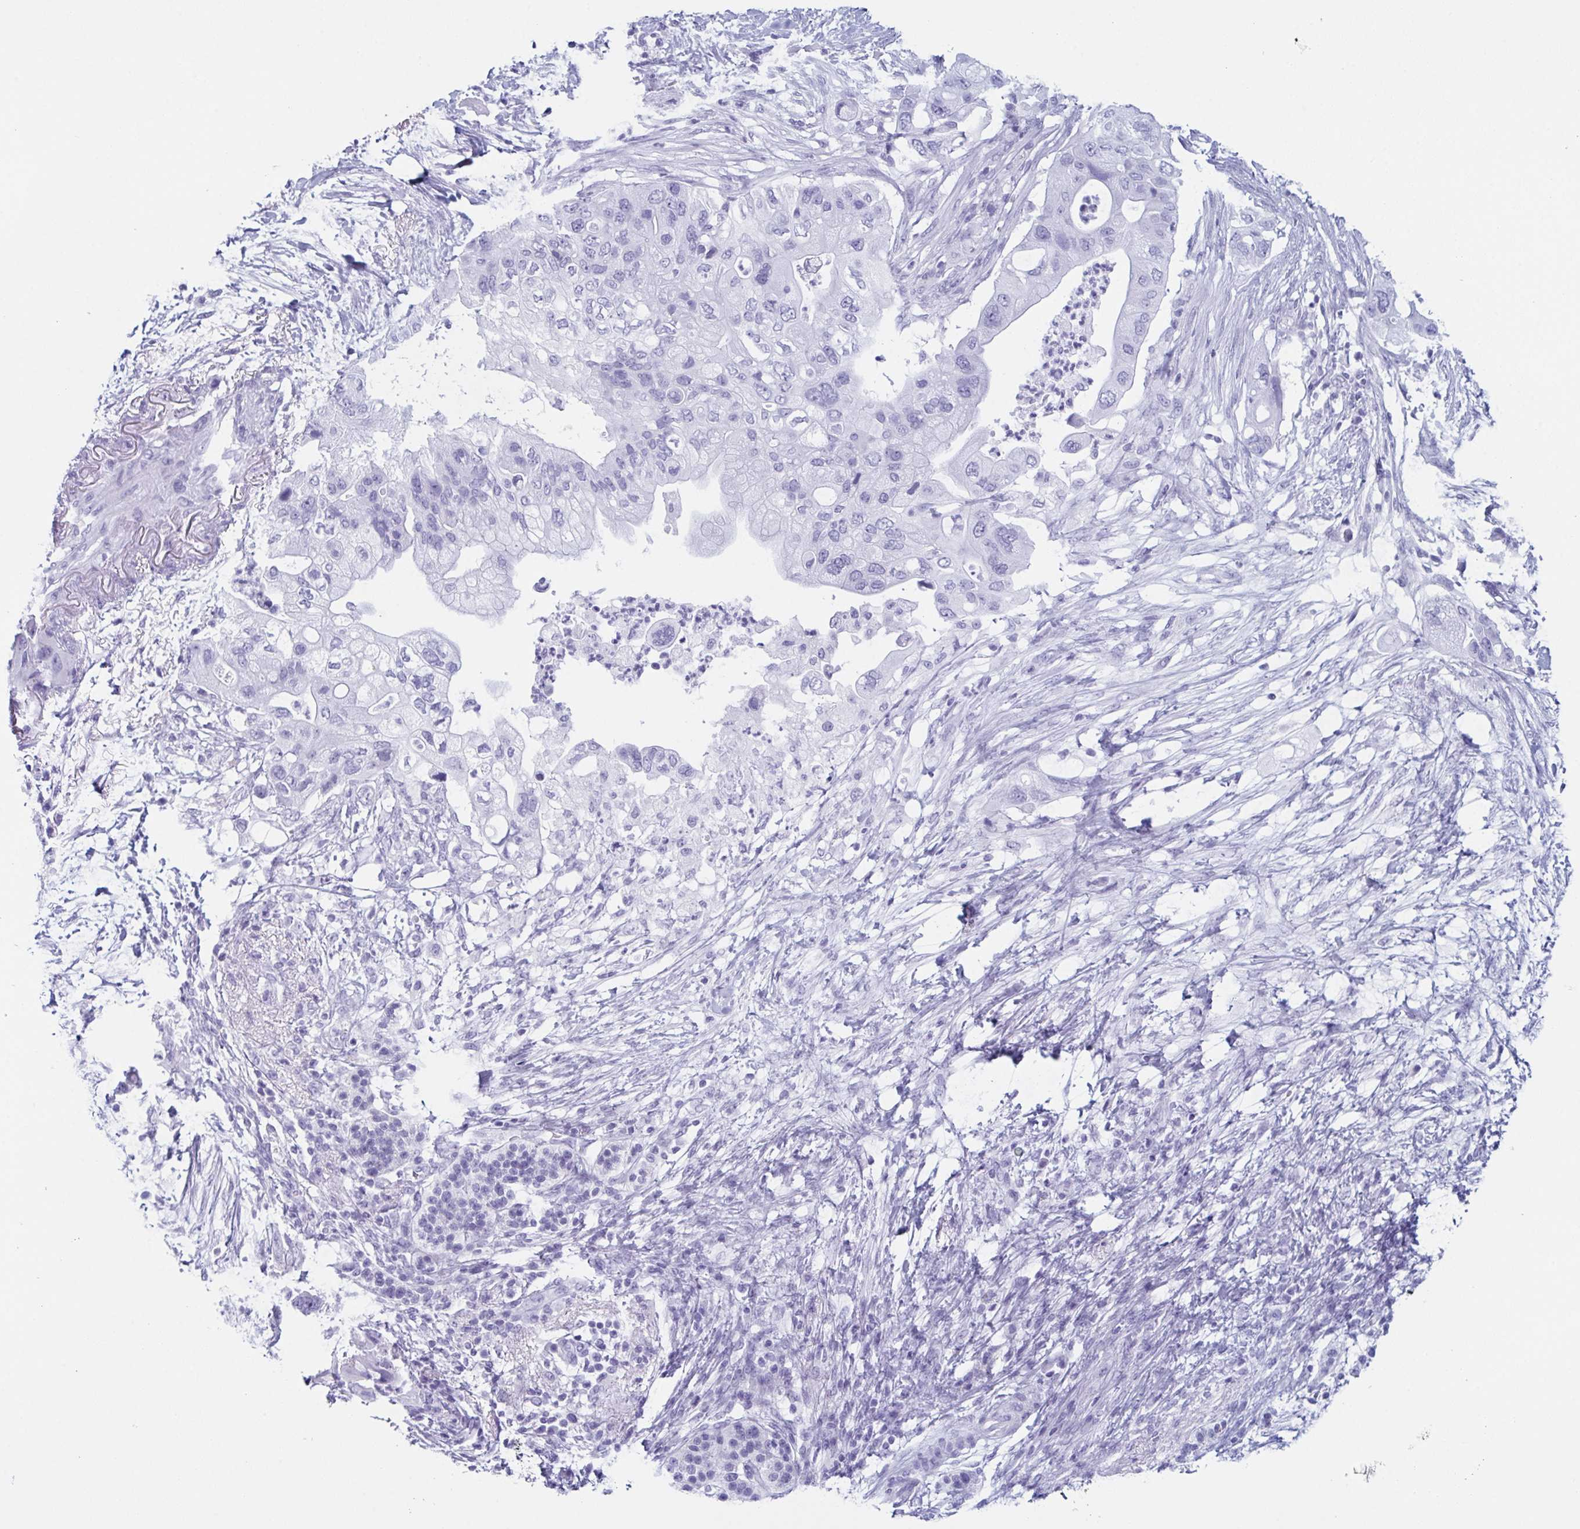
{"staining": {"intensity": "negative", "quantity": "none", "location": "none"}, "tissue": "pancreatic cancer", "cell_type": "Tumor cells", "image_type": "cancer", "snomed": [{"axis": "morphology", "description": "Adenocarcinoma, NOS"}, {"axis": "topography", "description": "Pancreas"}], "caption": "Immunohistochemistry photomicrograph of neoplastic tissue: adenocarcinoma (pancreatic) stained with DAB (3,3'-diaminobenzidine) shows no significant protein positivity in tumor cells.", "gene": "ENKUR", "patient": {"sex": "female", "age": 72}}